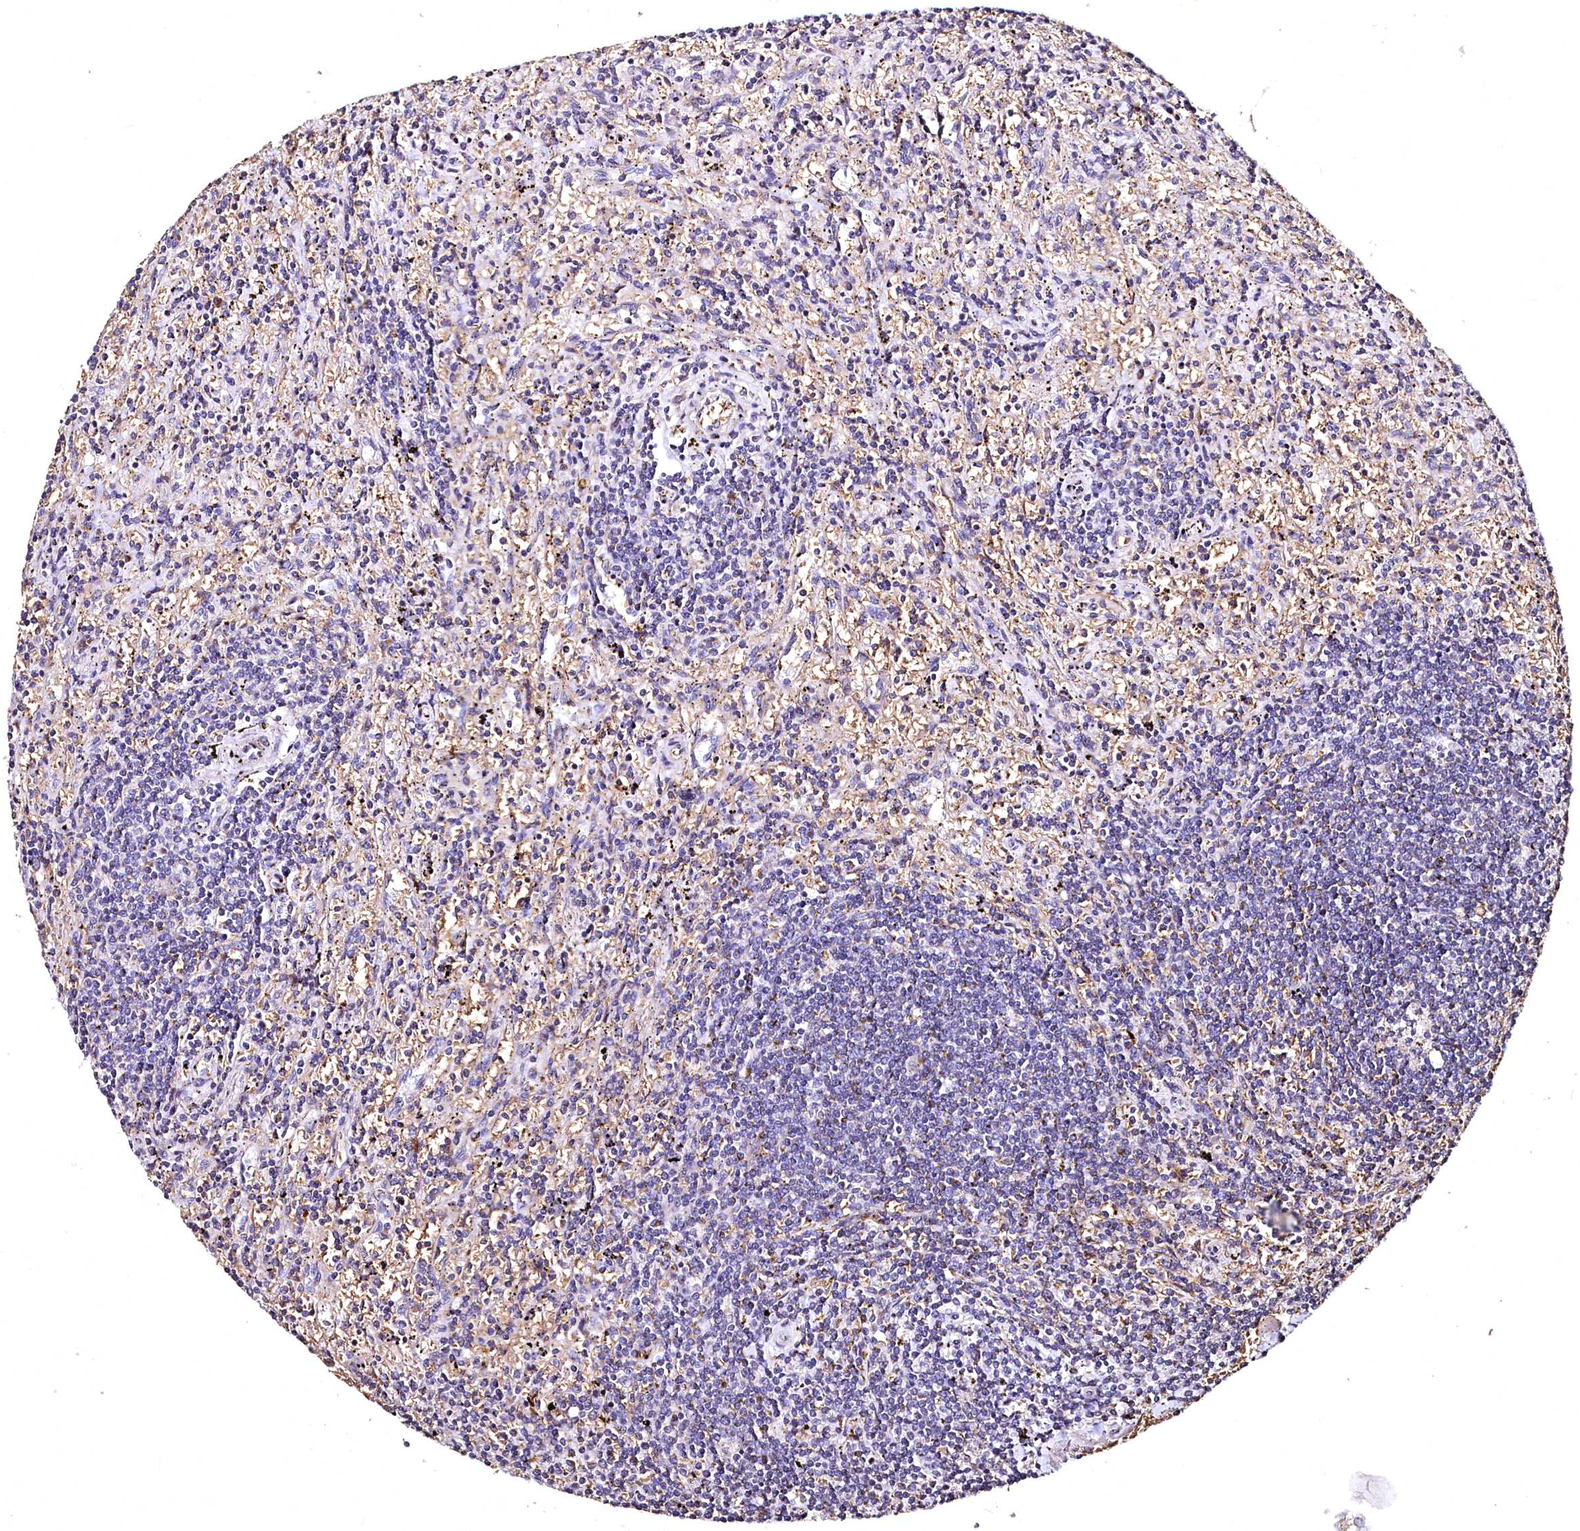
{"staining": {"intensity": "negative", "quantity": "none", "location": "none"}, "tissue": "lymphoma", "cell_type": "Tumor cells", "image_type": "cancer", "snomed": [{"axis": "morphology", "description": "Malignant lymphoma, non-Hodgkin's type, Low grade"}, {"axis": "topography", "description": "Spleen"}], "caption": "A high-resolution micrograph shows immunohistochemistry (IHC) staining of low-grade malignant lymphoma, non-Hodgkin's type, which reveals no significant staining in tumor cells.", "gene": "SPTA1", "patient": {"sex": "male", "age": 76}}